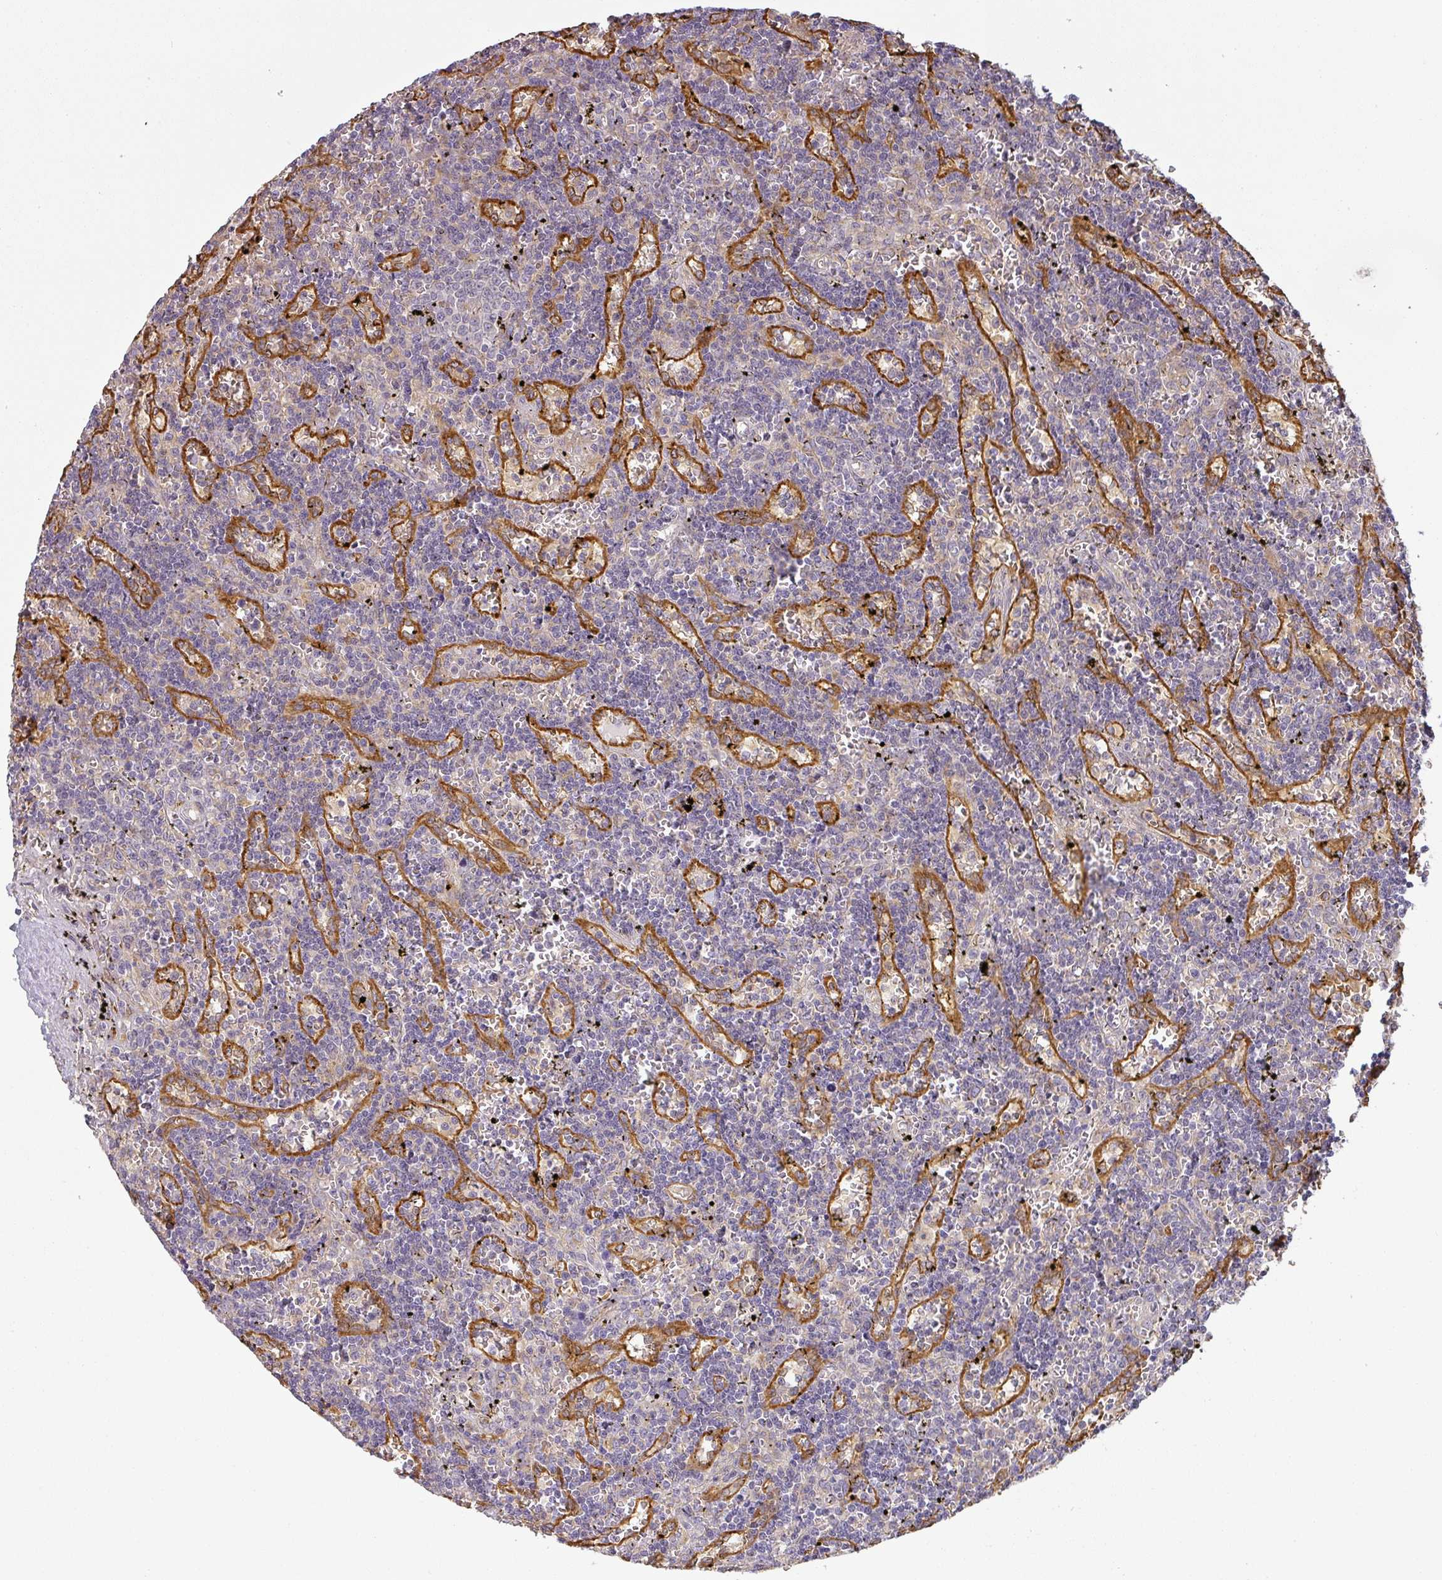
{"staining": {"intensity": "negative", "quantity": "none", "location": "none"}, "tissue": "lymphoma", "cell_type": "Tumor cells", "image_type": "cancer", "snomed": [{"axis": "morphology", "description": "Malignant lymphoma, non-Hodgkin's type, Low grade"}, {"axis": "topography", "description": "Spleen"}], "caption": "Immunohistochemical staining of malignant lymphoma, non-Hodgkin's type (low-grade) shows no significant staining in tumor cells.", "gene": "CCDC144A", "patient": {"sex": "male", "age": 60}}